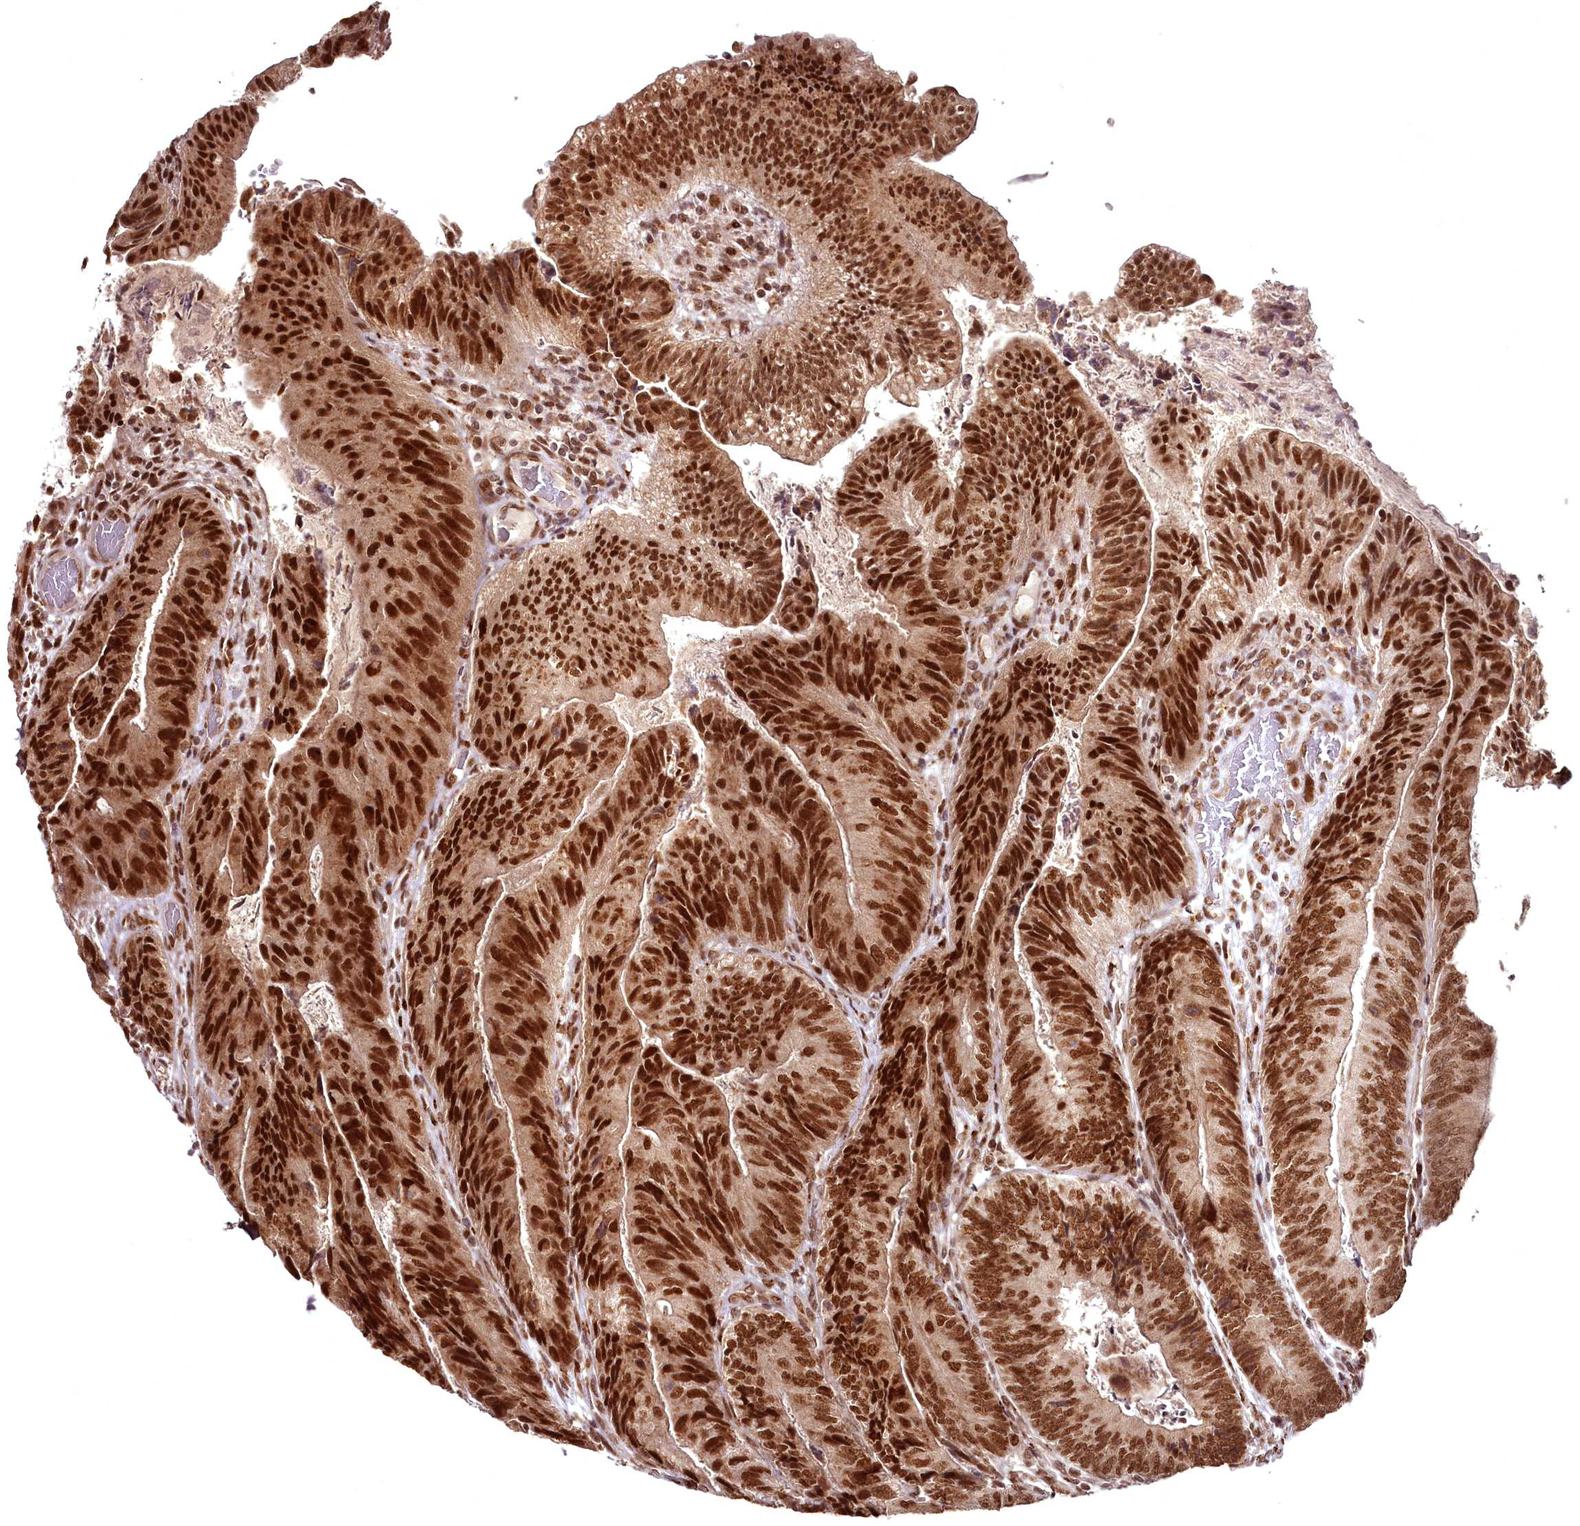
{"staining": {"intensity": "strong", "quantity": ">75%", "location": "cytoplasmic/membranous,nuclear"}, "tissue": "colorectal cancer", "cell_type": "Tumor cells", "image_type": "cancer", "snomed": [{"axis": "morphology", "description": "Adenocarcinoma, NOS"}, {"axis": "topography", "description": "Colon"}], "caption": "The histopathology image reveals immunohistochemical staining of colorectal cancer. There is strong cytoplasmic/membranous and nuclear staining is identified in about >75% of tumor cells.", "gene": "CEP83", "patient": {"sex": "female", "age": 67}}